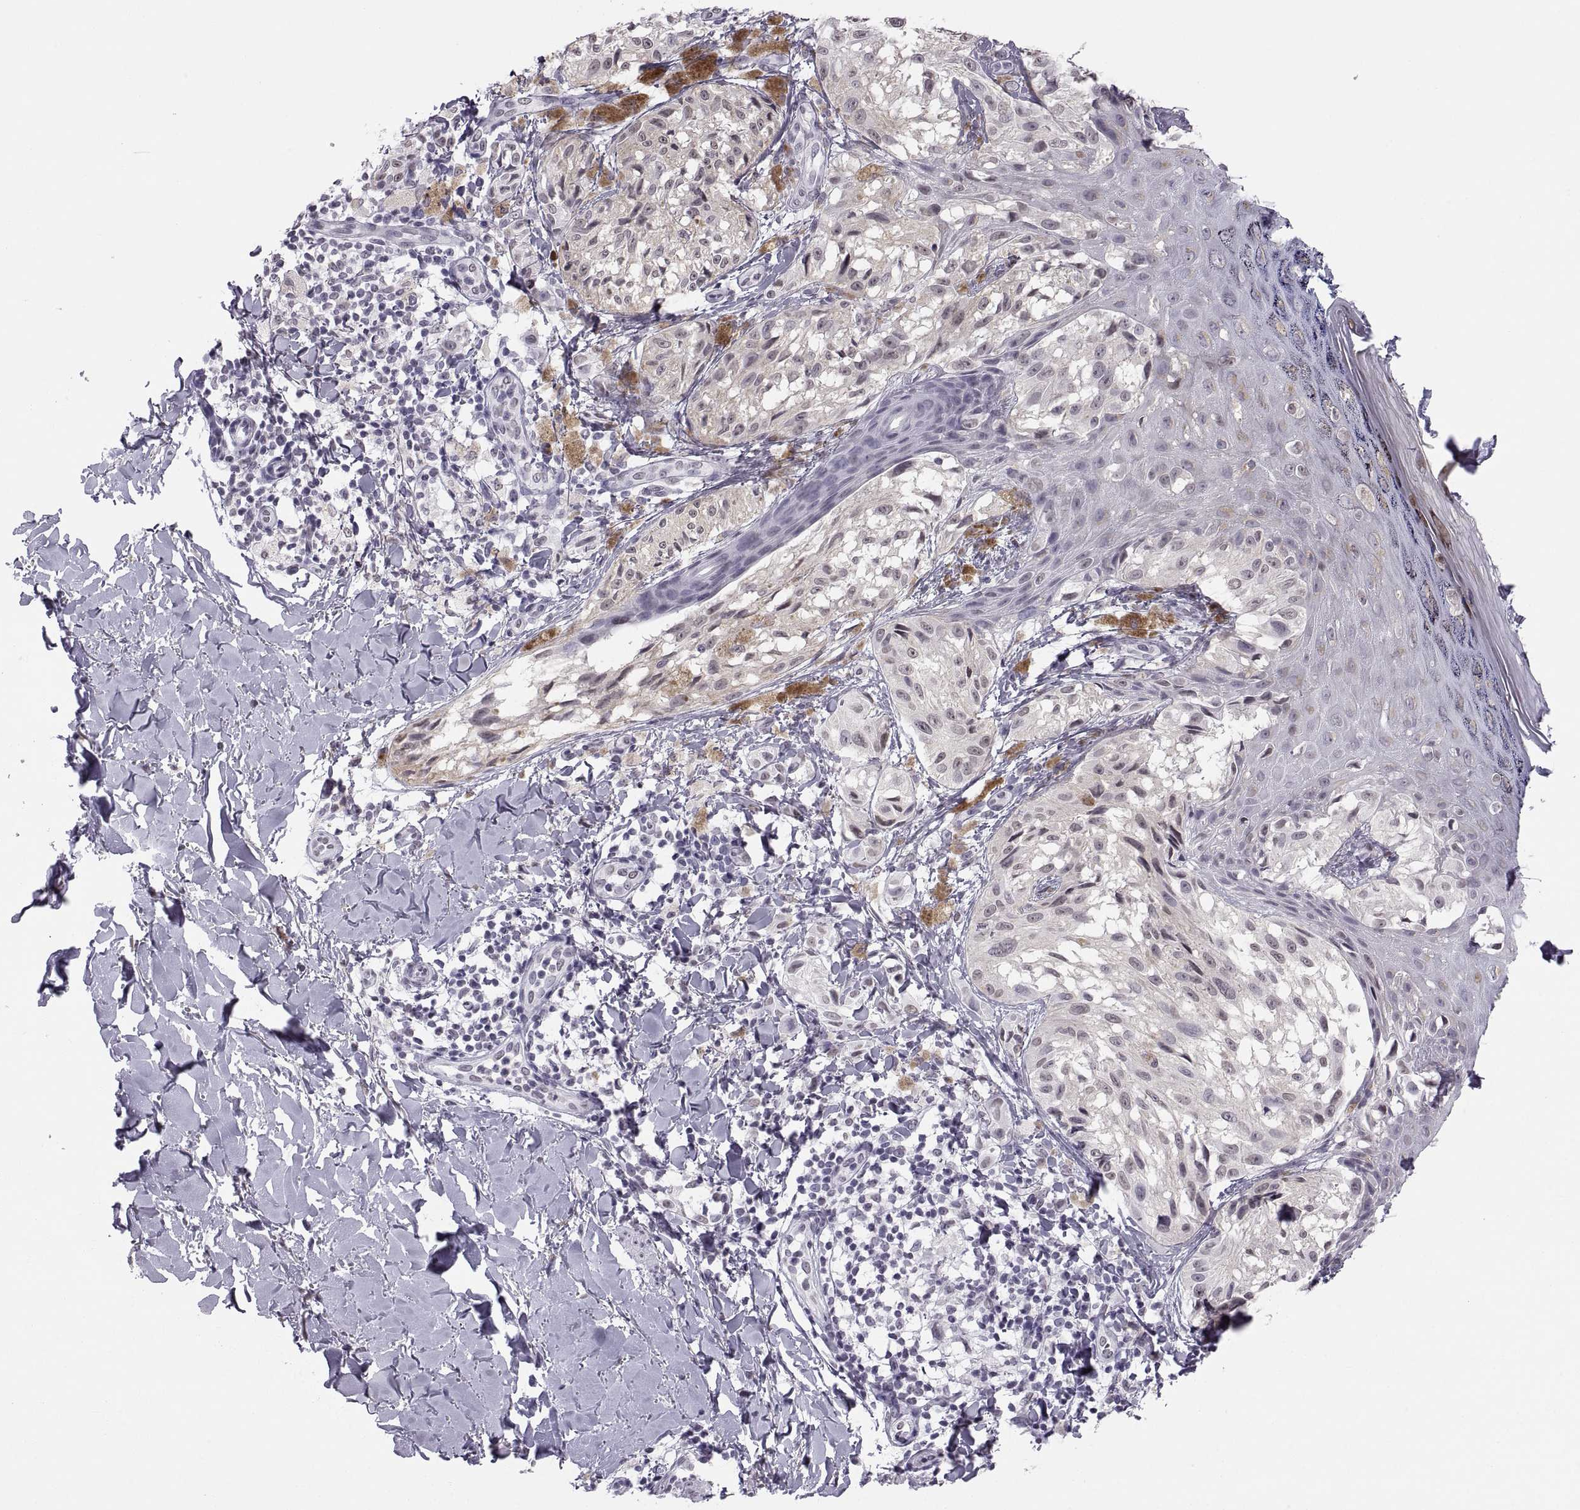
{"staining": {"intensity": "negative", "quantity": "none", "location": "none"}, "tissue": "melanoma", "cell_type": "Tumor cells", "image_type": "cancer", "snomed": [{"axis": "morphology", "description": "Malignant melanoma, NOS"}, {"axis": "topography", "description": "Skin"}], "caption": "Tumor cells show no significant expression in malignant melanoma.", "gene": "CARTPT", "patient": {"sex": "male", "age": 36}}